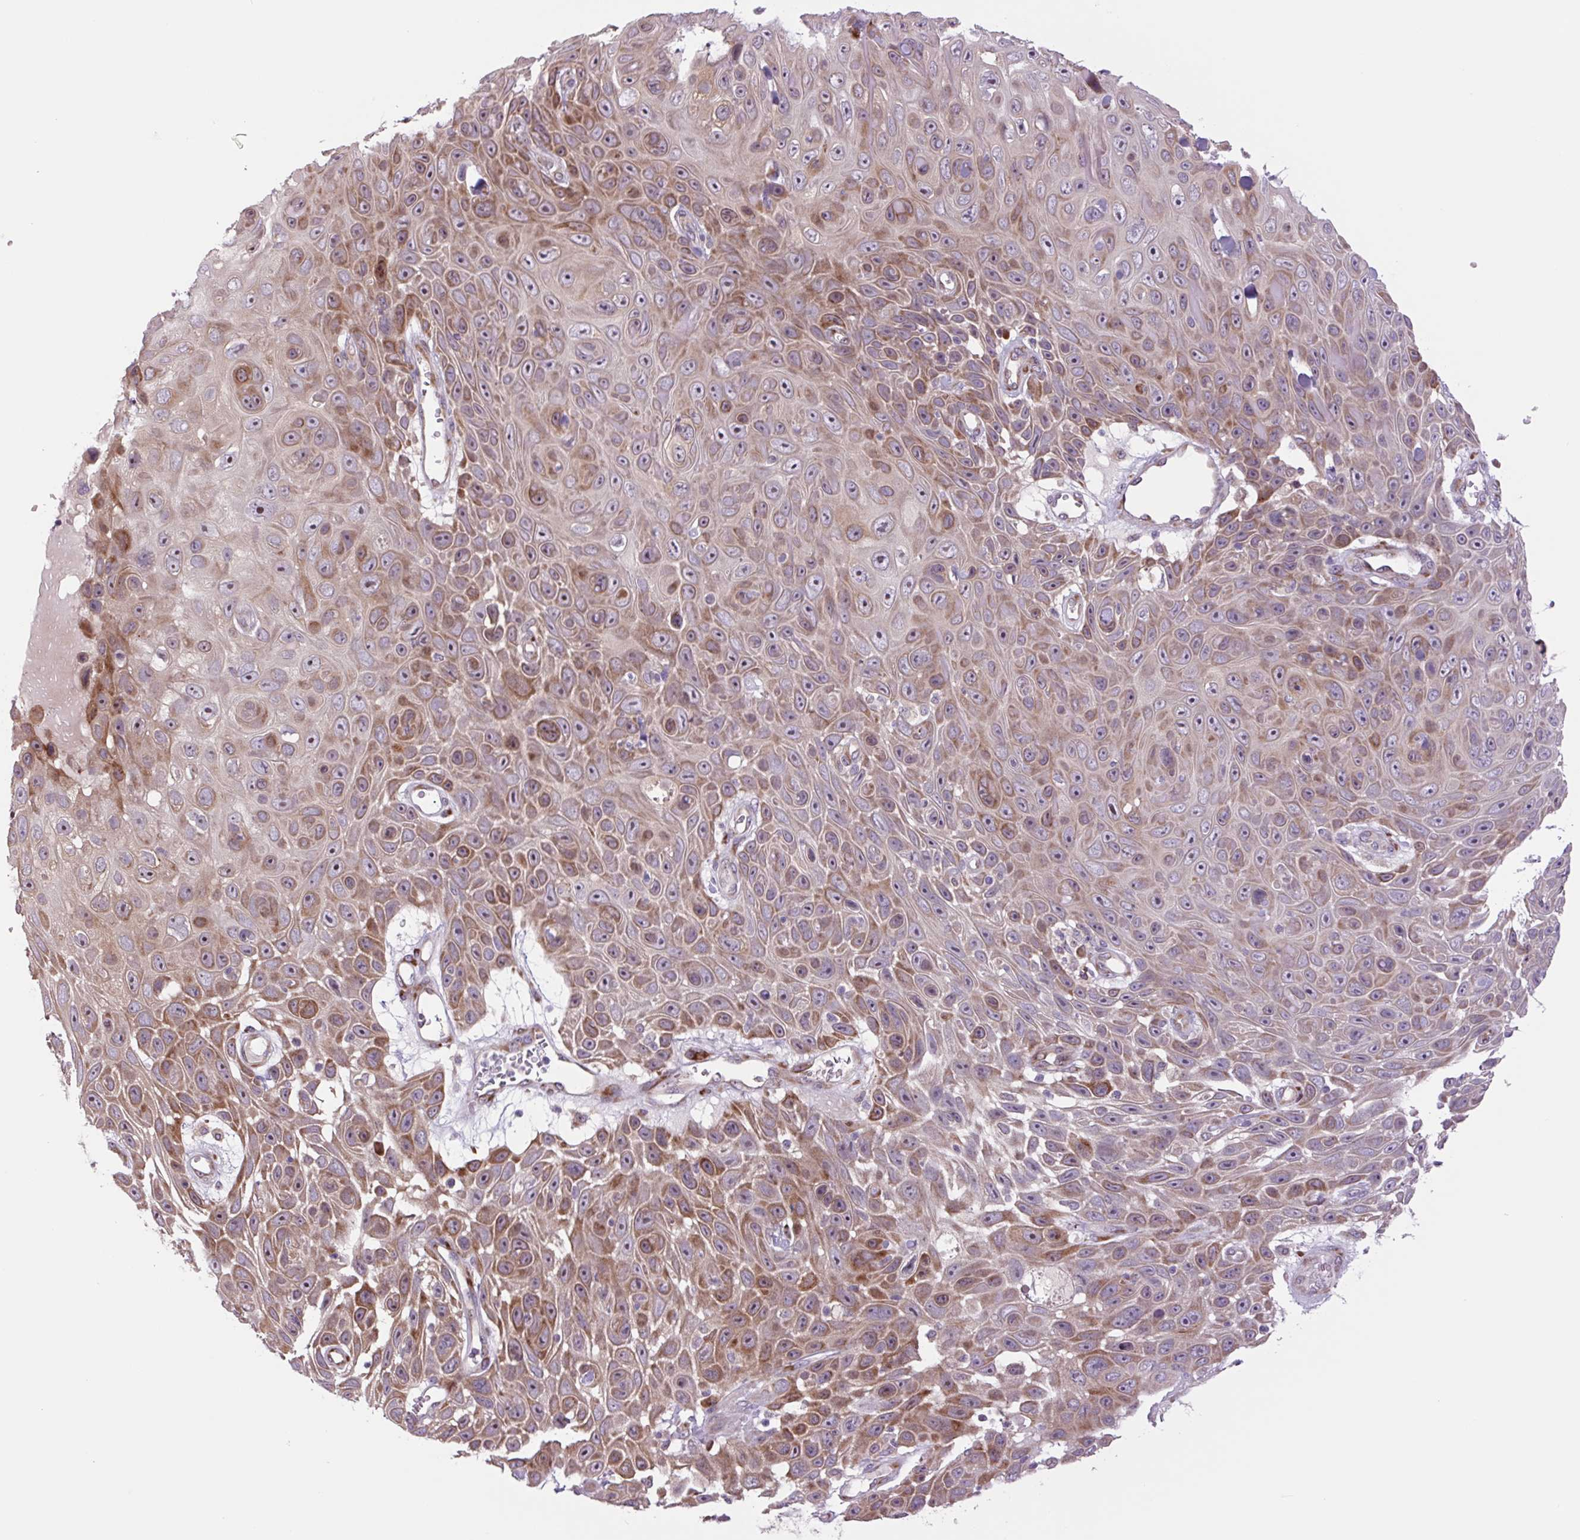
{"staining": {"intensity": "moderate", "quantity": "25%-75%", "location": "cytoplasmic/membranous,nuclear"}, "tissue": "skin cancer", "cell_type": "Tumor cells", "image_type": "cancer", "snomed": [{"axis": "morphology", "description": "Squamous cell carcinoma, NOS"}, {"axis": "topography", "description": "Skin"}], "caption": "Immunohistochemistry (IHC) of squamous cell carcinoma (skin) reveals medium levels of moderate cytoplasmic/membranous and nuclear positivity in about 25%-75% of tumor cells.", "gene": "PLA2G4A", "patient": {"sex": "male", "age": 82}}